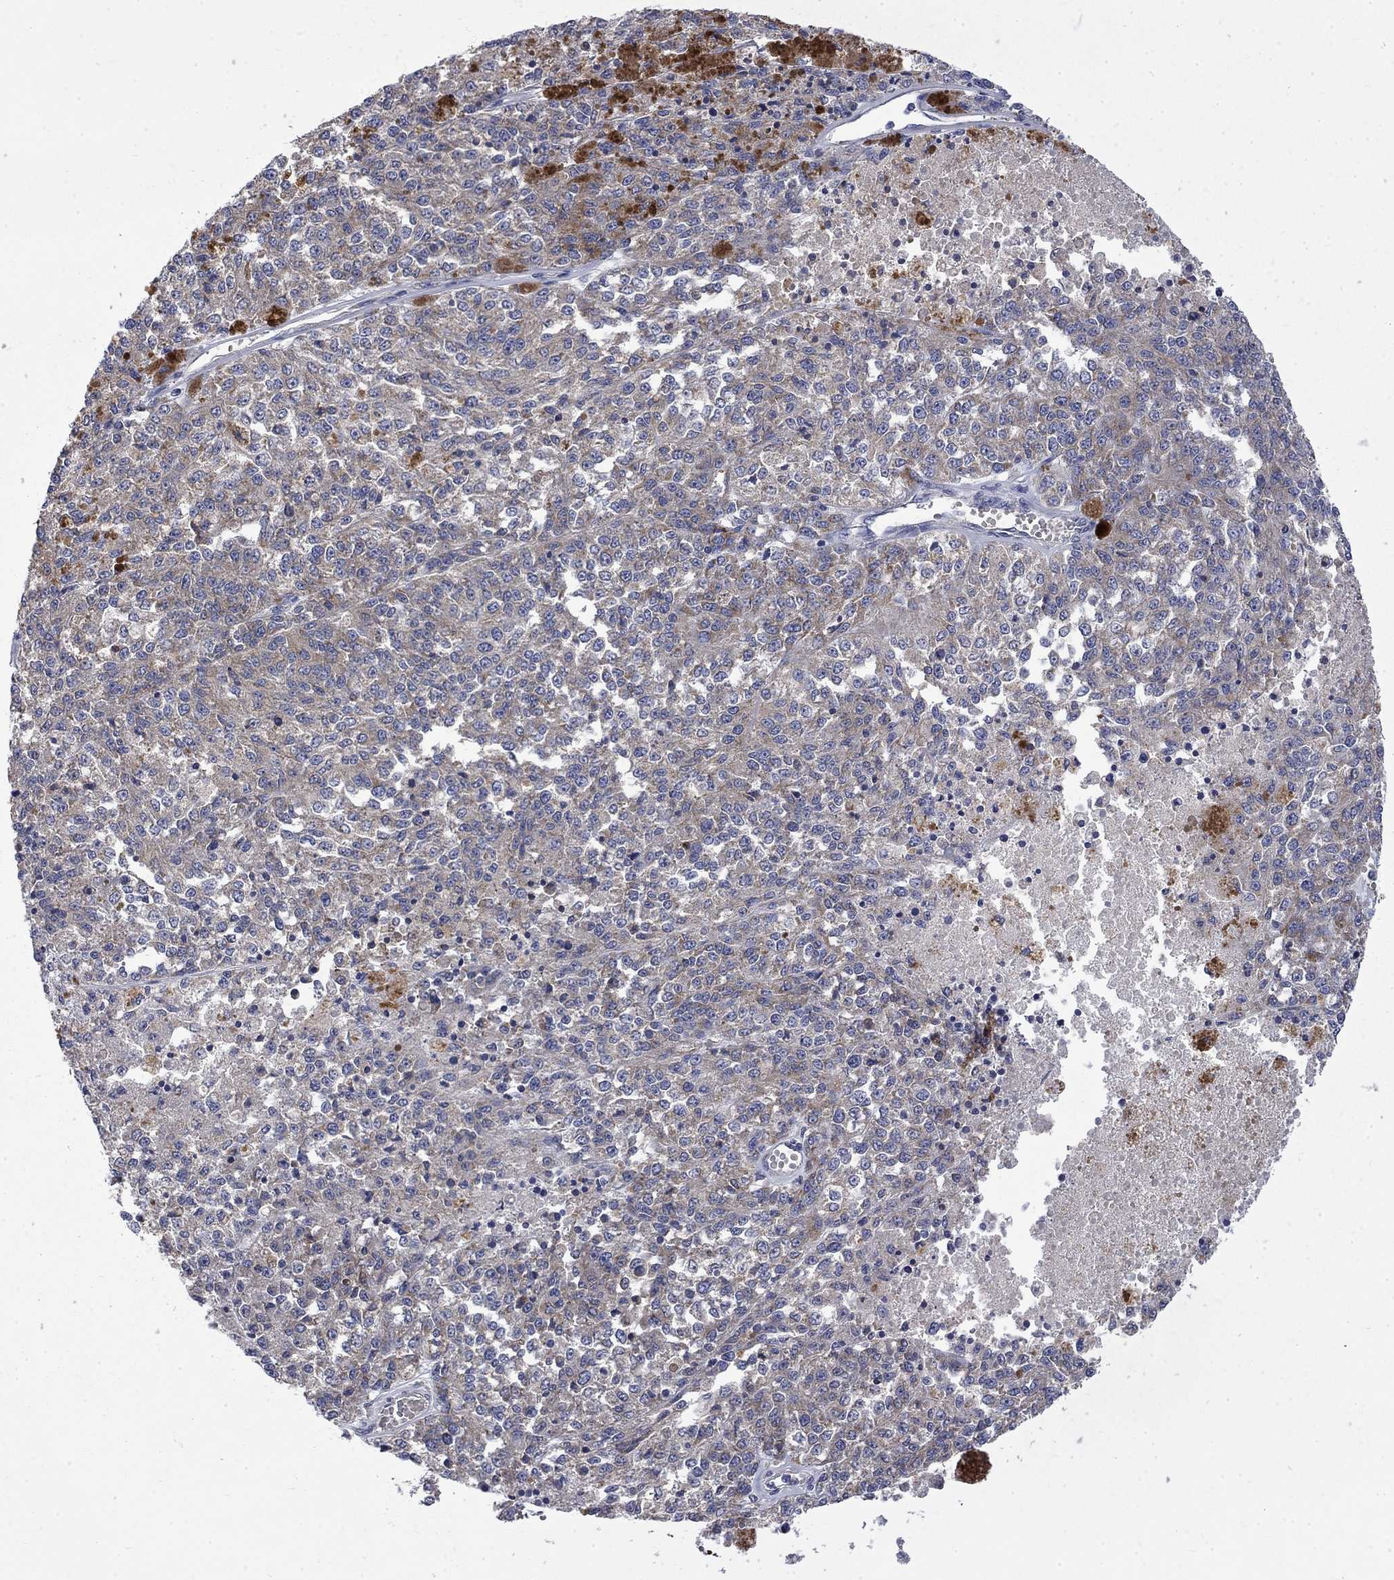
{"staining": {"intensity": "weak", "quantity": "25%-75%", "location": "cytoplasmic/membranous"}, "tissue": "melanoma", "cell_type": "Tumor cells", "image_type": "cancer", "snomed": [{"axis": "morphology", "description": "Malignant melanoma, Metastatic site"}, {"axis": "topography", "description": "Lymph node"}], "caption": "This is an image of IHC staining of malignant melanoma (metastatic site), which shows weak positivity in the cytoplasmic/membranous of tumor cells.", "gene": "HSPA12A", "patient": {"sex": "female", "age": 64}}